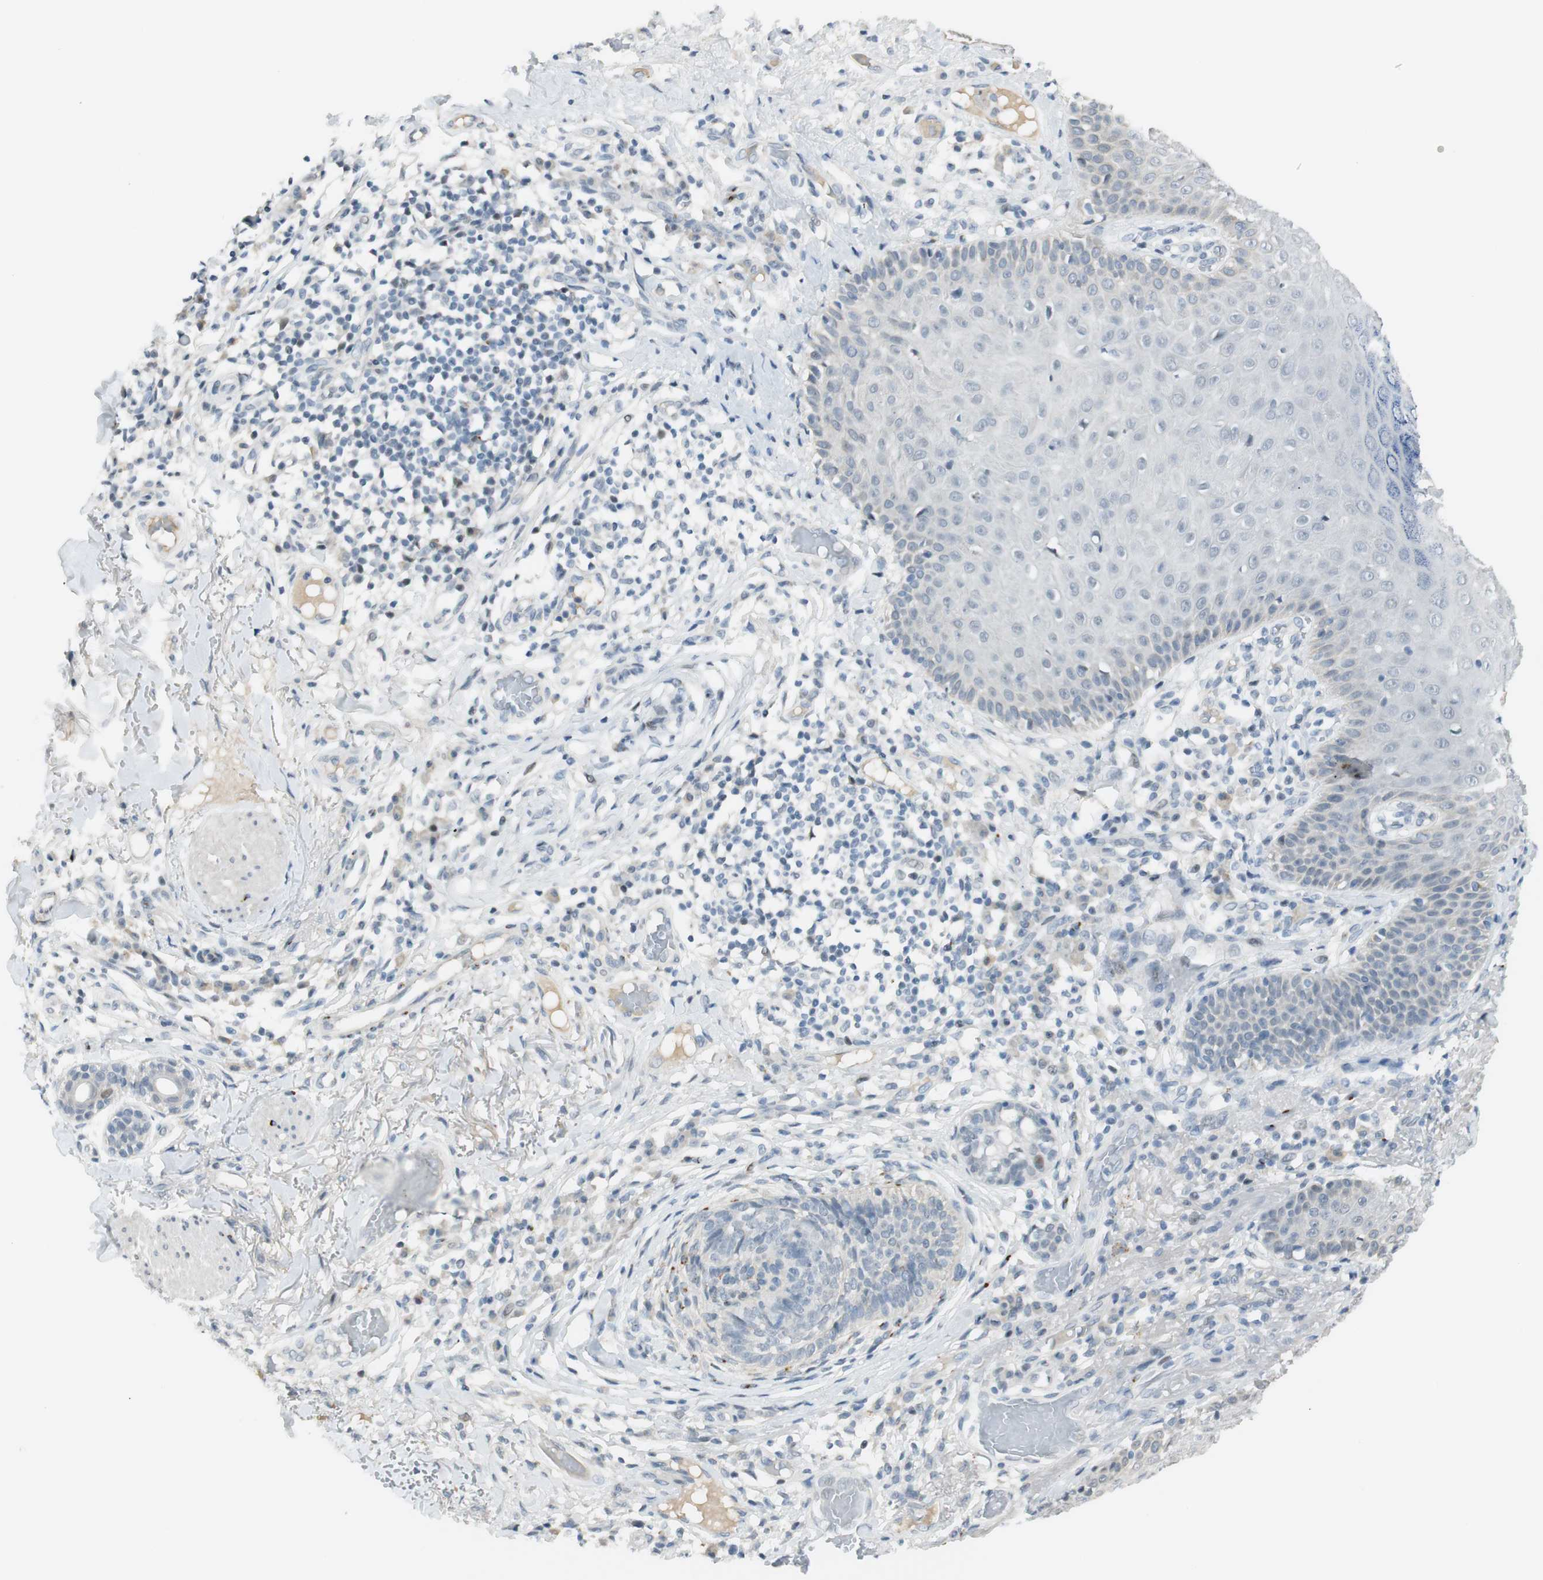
{"staining": {"intensity": "negative", "quantity": "none", "location": "none"}, "tissue": "skin cancer", "cell_type": "Tumor cells", "image_type": "cancer", "snomed": [{"axis": "morphology", "description": "Normal tissue, NOS"}, {"axis": "morphology", "description": "Basal cell carcinoma"}, {"axis": "topography", "description": "Skin"}], "caption": "The micrograph exhibits no staining of tumor cells in skin cancer.", "gene": "B4GALNT1", "patient": {"sex": "male", "age": 52}}